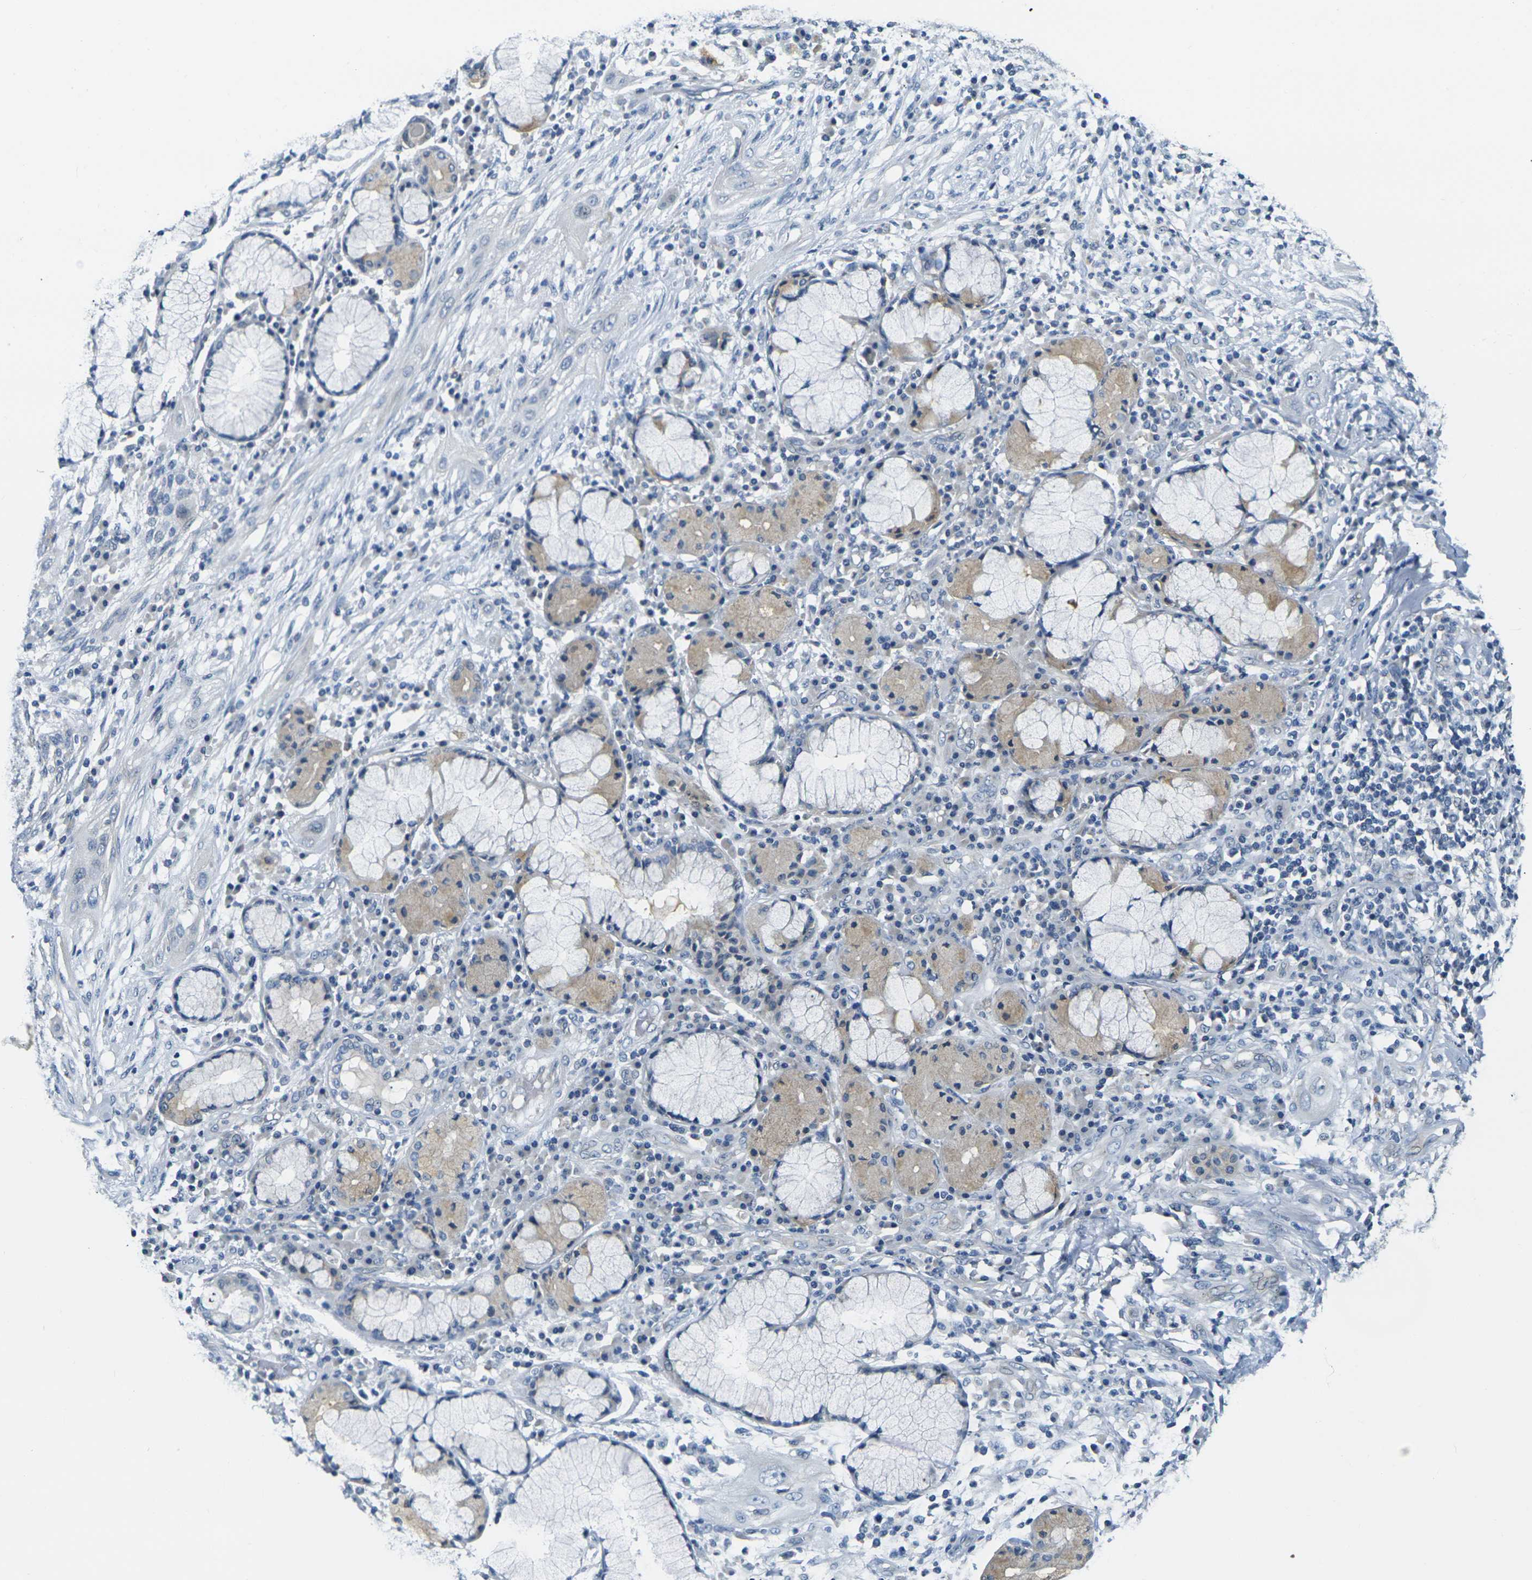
{"staining": {"intensity": "negative", "quantity": "none", "location": "none"}, "tissue": "lung cancer", "cell_type": "Tumor cells", "image_type": "cancer", "snomed": [{"axis": "morphology", "description": "Squamous cell carcinoma, NOS"}, {"axis": "topography", "description": "Lung"}], "caption": "Lung cancer stained for a protein using immunohistochemistry reveals no positivity tumor cells.", "gene": "SHISAL2B", "patient": {"sex": "female", "age": 47}}